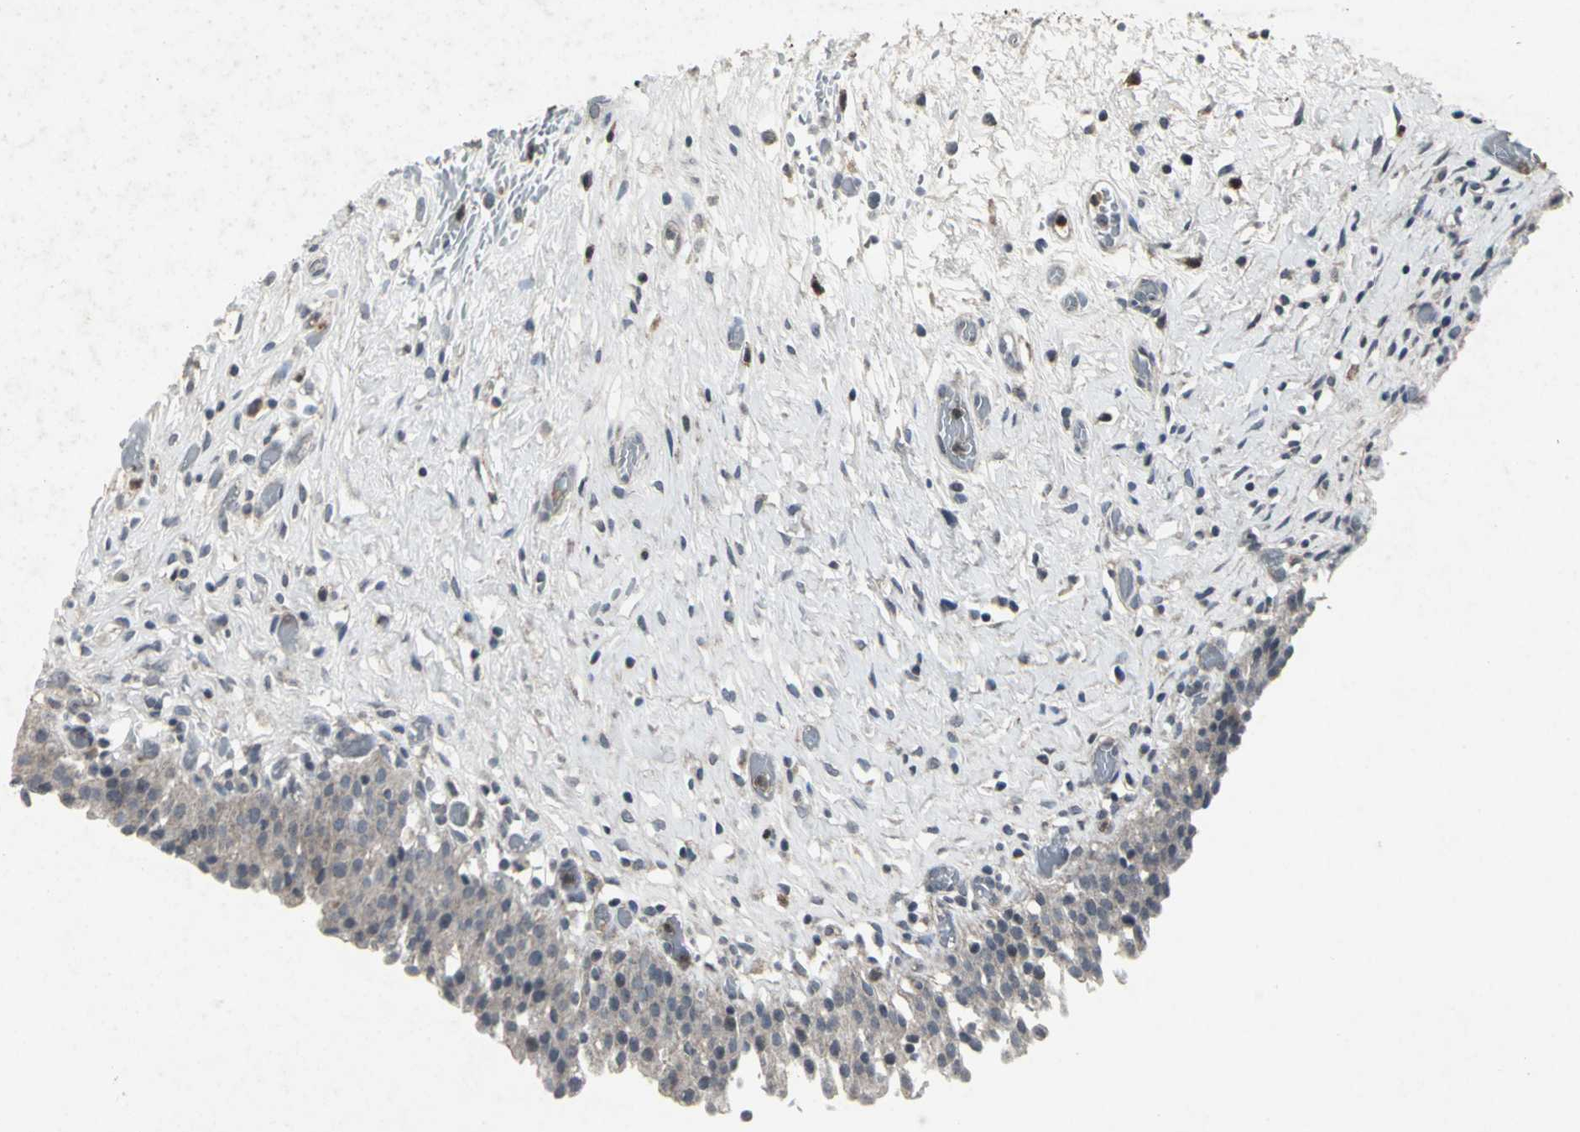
{"staining": {"intensity": "weak", "quantity": "25%-75%", "location": "cytoplasmic/membranous"}, "tissue": "urinary bladder", "cell_type": "Urothelial cells", "image_type": "normal", "snomed": [{"axis": "morphology", "description": "Normal tissue, NOS"}, {"axis": "topography", "description": "Urinary bladder"}], "caption": "This is an image of immunohistochemistry staining of normal urinary bladder, which shows weak expression in the cytoplasmic/membranous of urothelial cells.", "gene": "BMP4", "patient": {"sex": "male", "age": 51}}